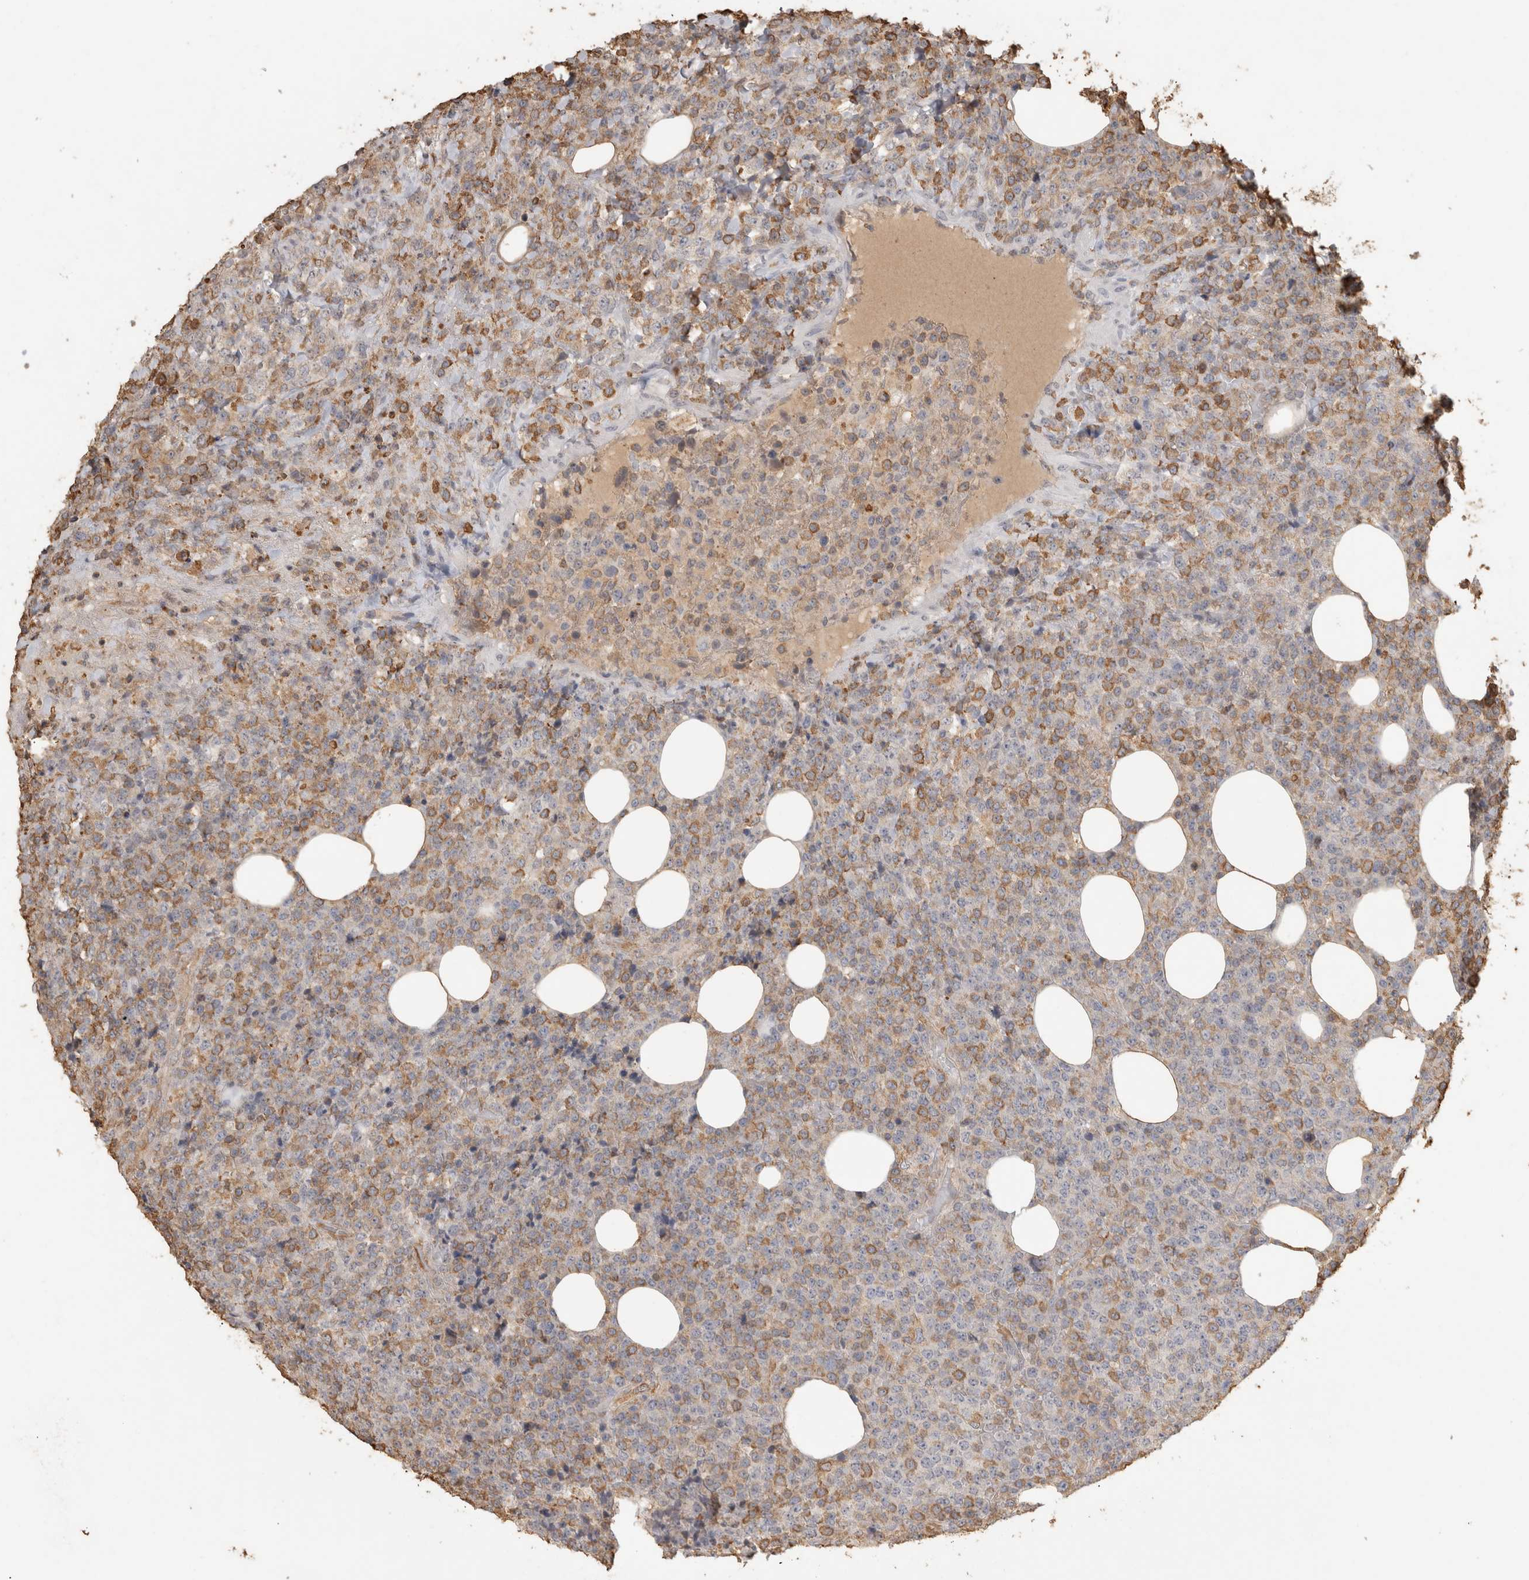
{"staining": {"intensity": "moderate", "quantity": "25%-75%", "location": "cytoplasmic/membranous"}, "tissue": "lymphoma", "cell_type": "Tumor cells", "image_type": "cancer", "snomed": [{"axis": "morphology", "description": "Malignant lymphoma, non-Hodgkin's type, High grade"}, {"axis": "topography", "description": "Lymph node"}], "caption": "Protein expression analysis of lymphoma demonstrates moderate cytoplasmic/membranous expression in about 25%-75% of tumor cells. The protein is stained brown, and the nuclei are stained in blue (DAB (3,3'-diaminobenzidine) IHC with brightfield microscopy, high magnification).", "gene": "REPS2", "patient": {"sex": "male", "age": 13}}